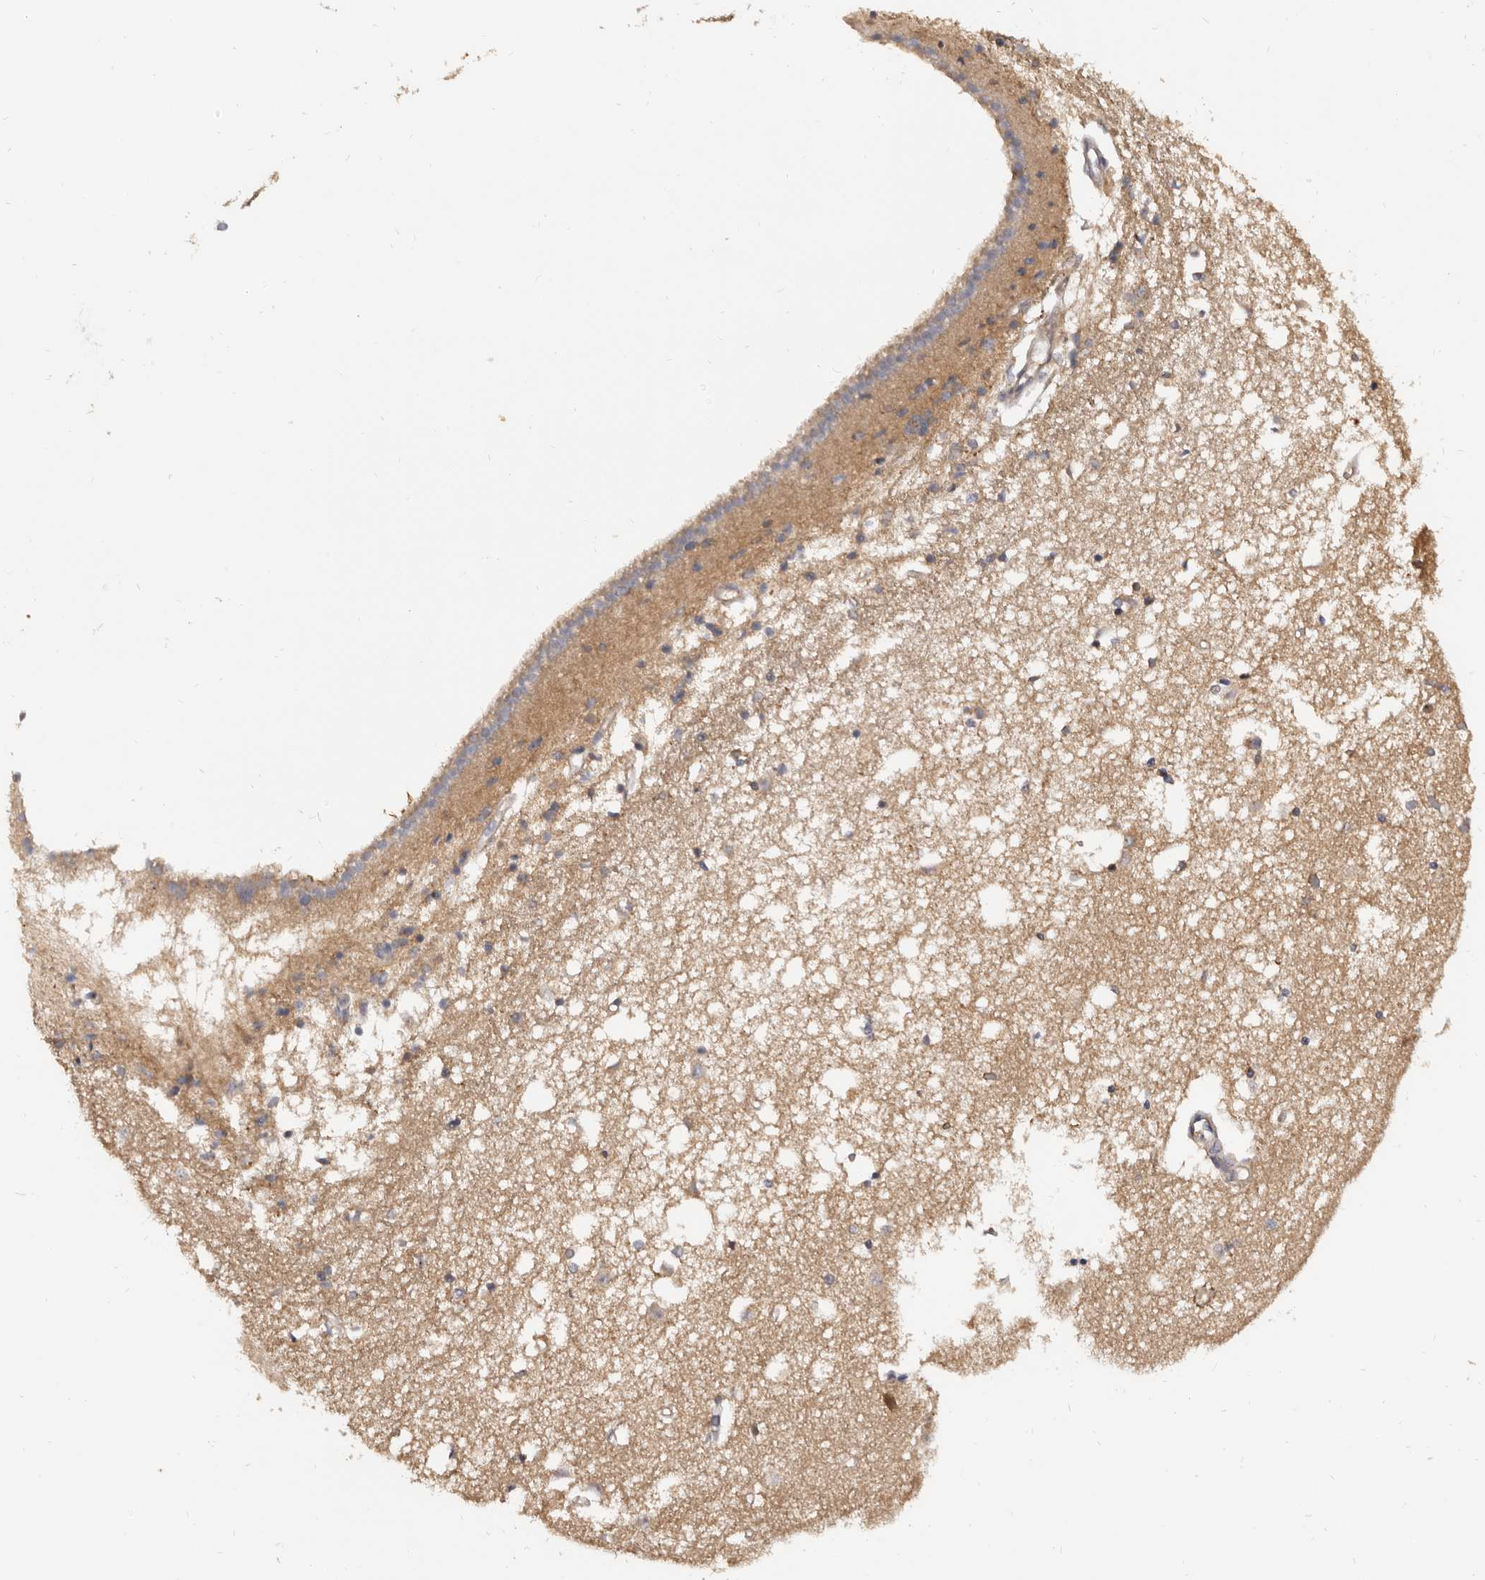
{"staining": {"intensity": "weak", "quantity": ">75%", "location": "cytoplasmic/membranous"}, "tissue": "caudate", "cell_type": "Glial cells", "image_type": "normal", "snomed": [{"axis": "morphology", "description": "Normal tissue, NOS"}, {"axis": "topography", "description": "Lateral ventricle wall"}], "caption": "The image shows immunohistochemical staining of unremarkable caudate. There is weak cytoplasmic/membranous staining is seen in about >75% of glial cells.", "gene": "ADAMTS20", "patient": {"sex": "male", "age": 45}}